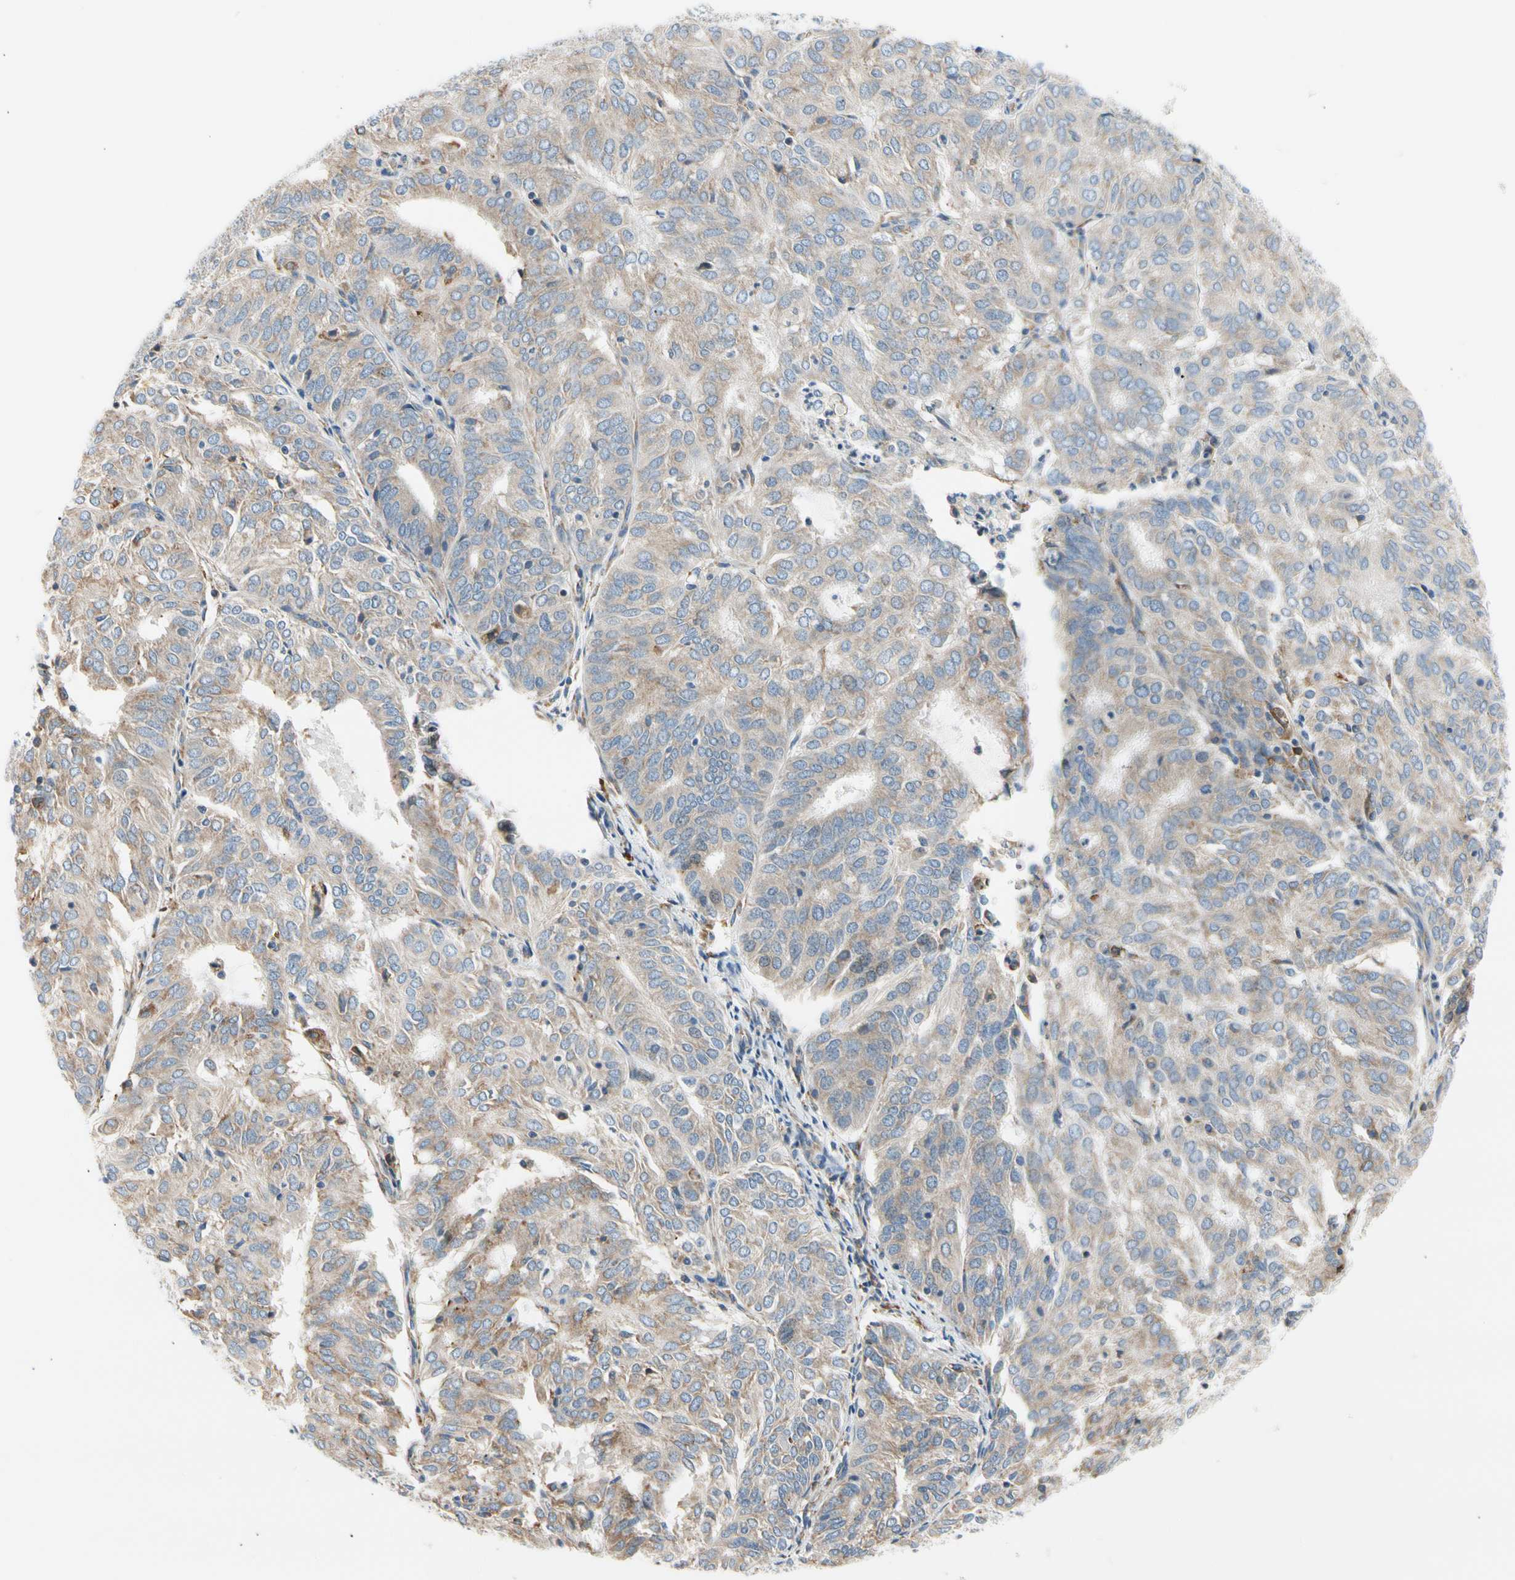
{"staining": {"intensity": "weak", "quantity": ">75%", "location": "cytoplasmic/membranous"}, "tissue": "endometrial cancer", "cell_type": "Tumor cells", "image_type": "cancer", "snomed": [{"axis": "morphology", "description": "Adenocarcinoma, NOS"}, {"axis": "topography", "description": "Uterus"}], "caption": "Approximately >75% of tumor cells in human endometrial adenocarcinoma reveal weak cytoplasmic/membranous protein expression as visualized by brown immunohistochemical staining.", "gene": "STXBP1", "patient": {"sex": "female", "age": 60}}